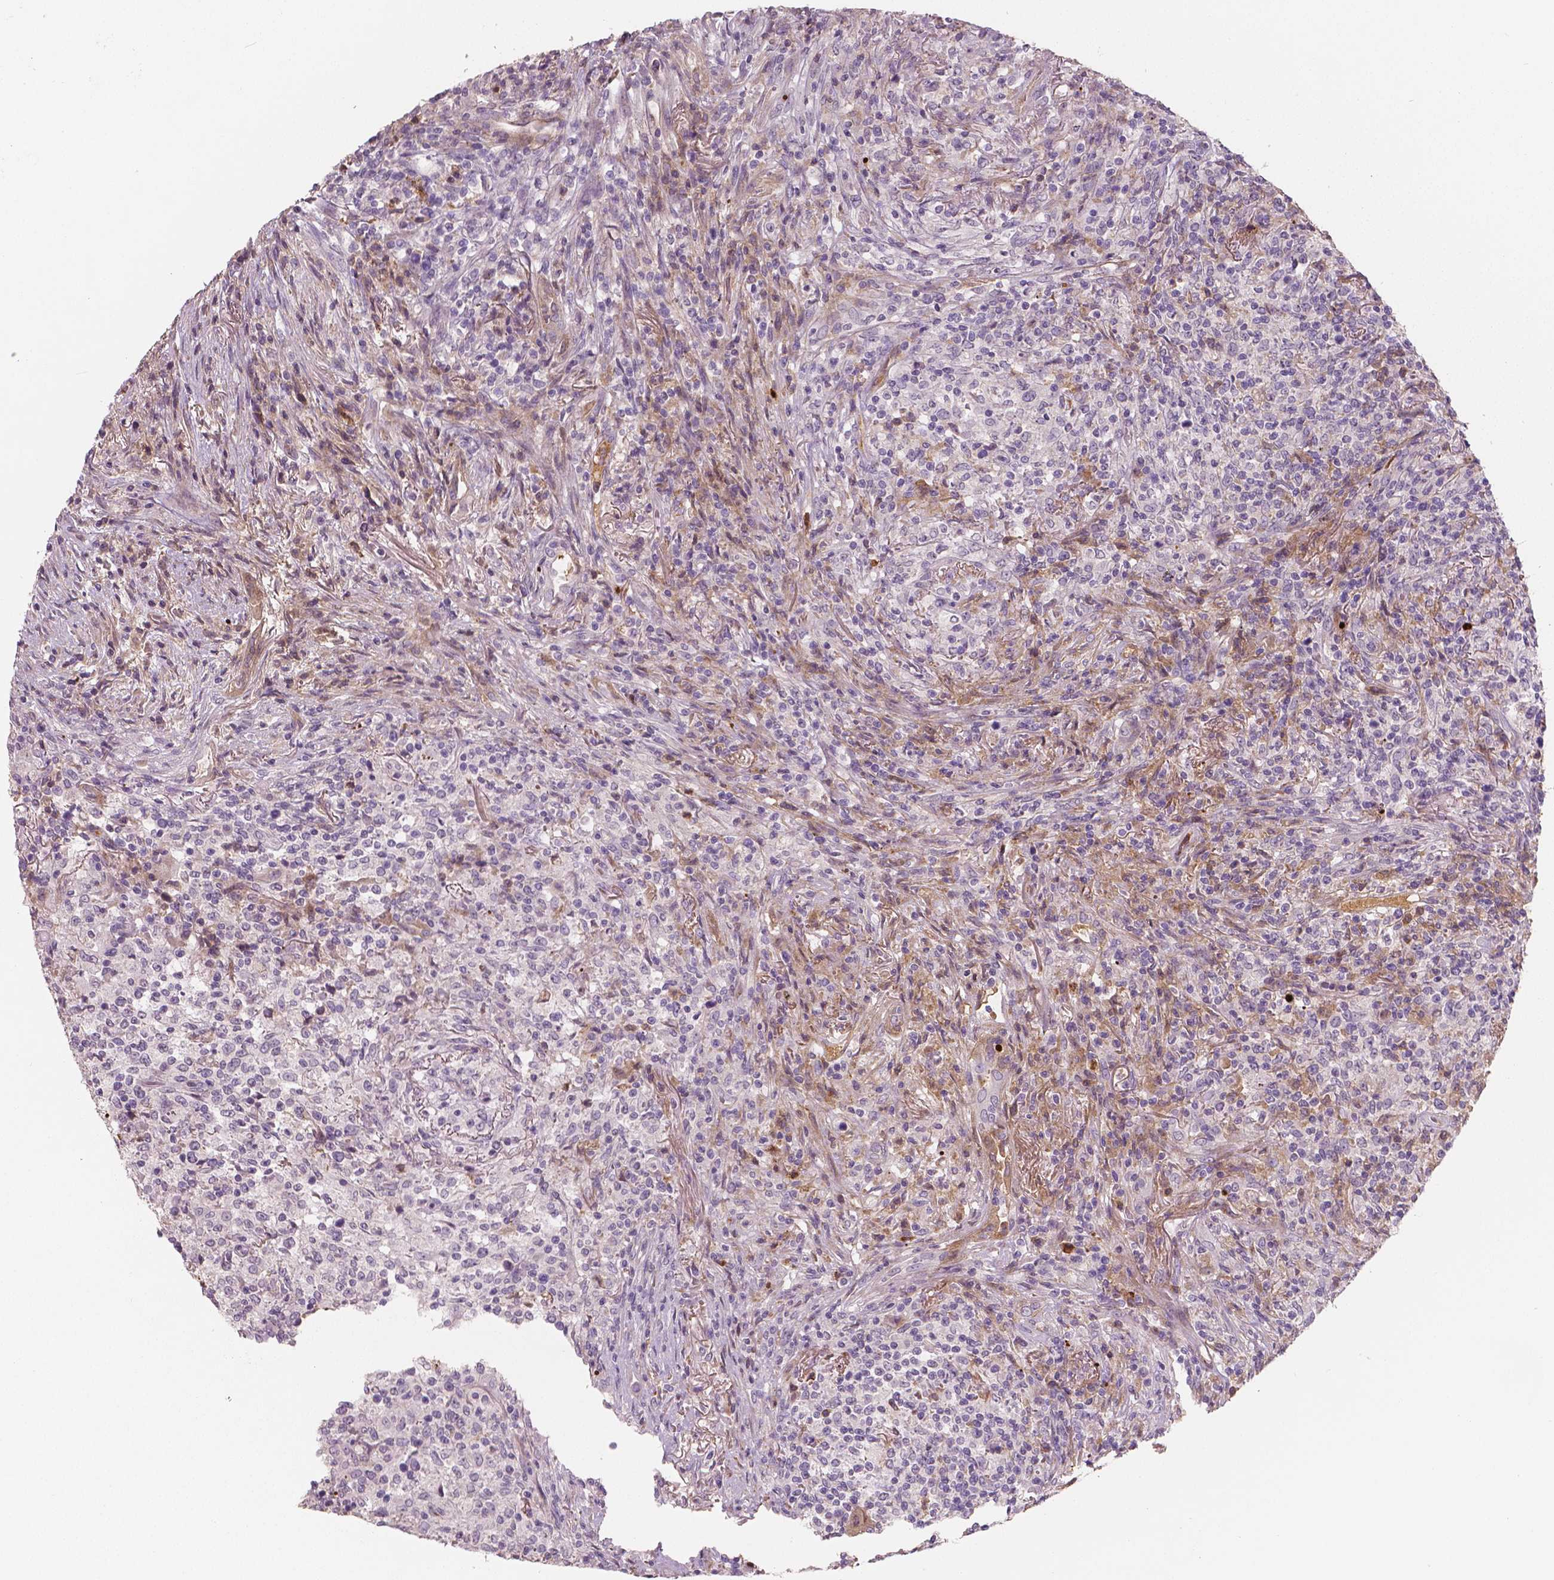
{"staining": {"intensity": "negative", "quantity": "none", "location": "none"}, "tissue": "lymphoma", "cell_type": "Tumor cells", "image_type": "cancer", "snomed": [{"axis": "morphology", "description": "Malignant lymphoma, non-Hodgkin's type, High grade"}, {"axis": "topography", "description": "Lung"}], "caption": "Protein analysis of lymphoma shows no significant positivity in tumor cells. (DAB immunohistochemistry (IHC) with hematoxylin counter stain).", "gene": "APOA4", "patient": {"sex": "male", "age": 79}}